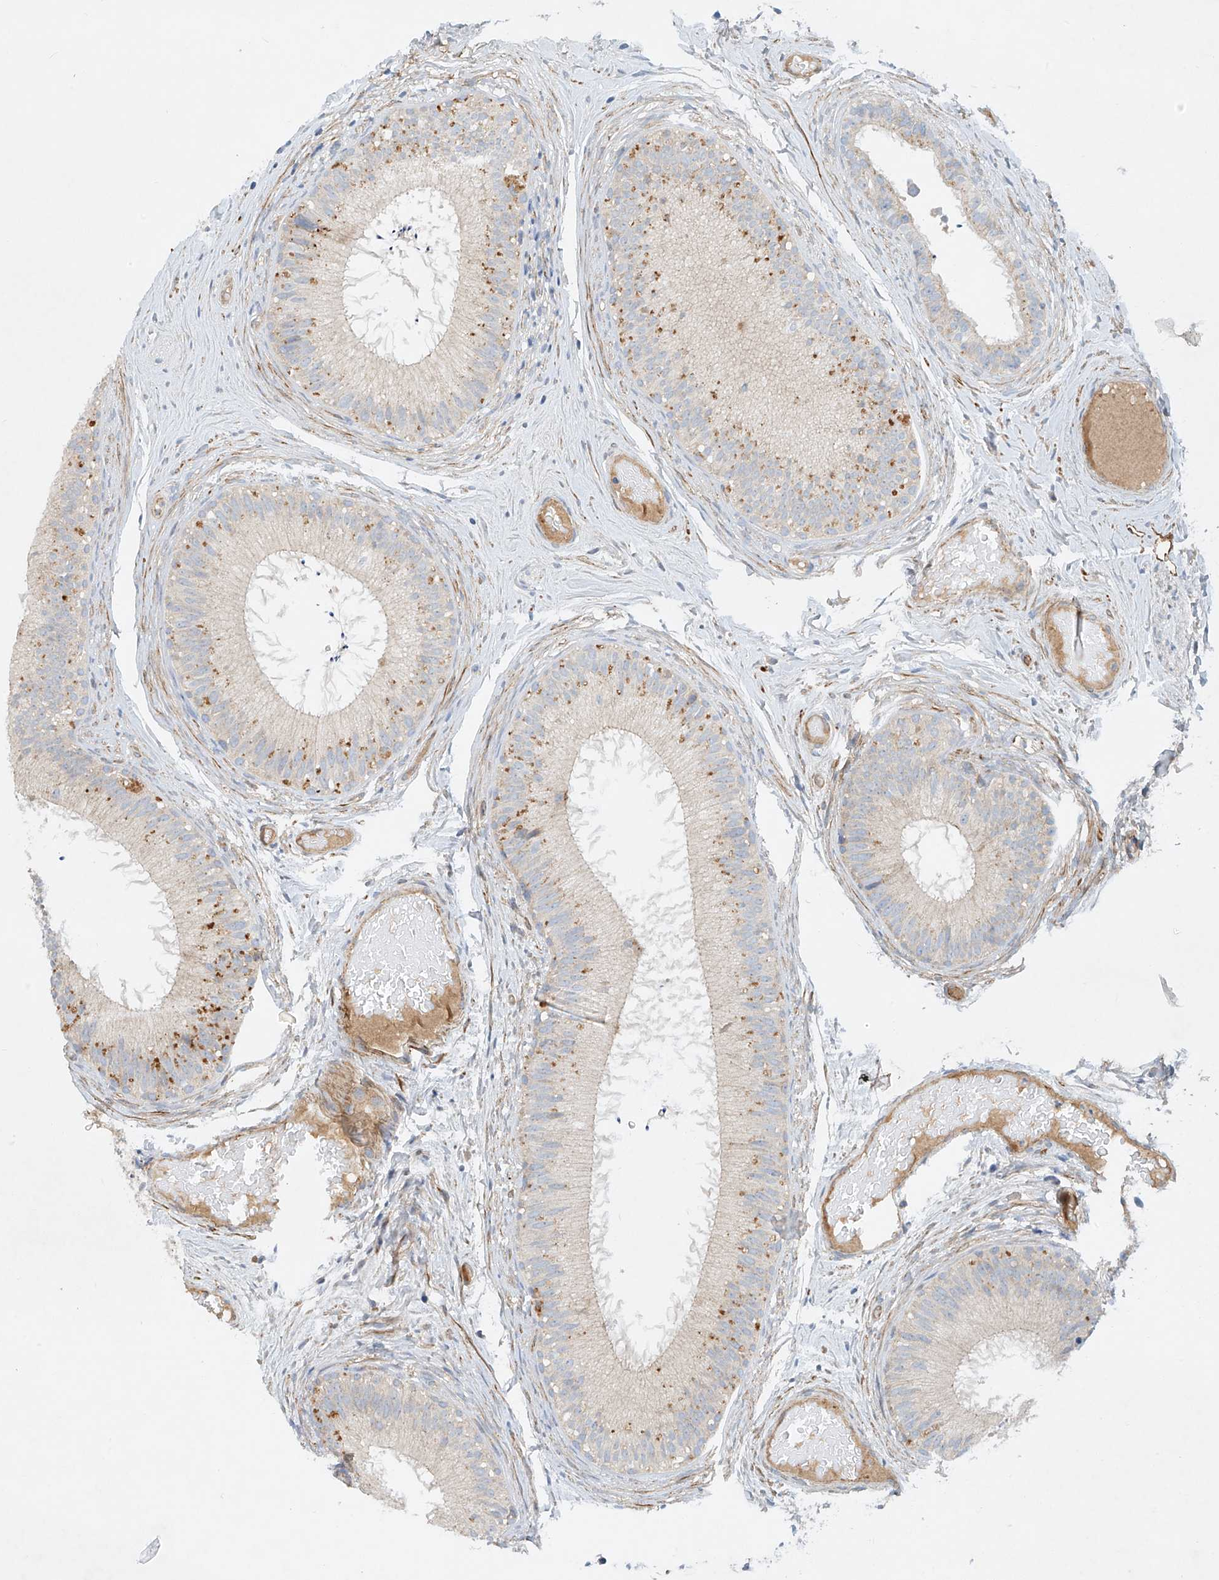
{"staining": {"intensity": "moderate", "quantity": "<25%", "location": "cytoplasmic/membranous"}, "tissue": "epididymis", "cell_type": "Glandular cells", "image_type": "normal", "snomed": [{"axis": "morphology", "description": "Normal tissue, NOS"}, {"axis": "topography", "description": "Epididymis"}], "caption": "The photomicrograph reveals staining of benign epididymis, revealing moderate cytoplasmic/membranous protein staining (brown color) within glandular cells.", "gene": "ENSG00000266202", "patient": {"sex": "male", "age": 50}}